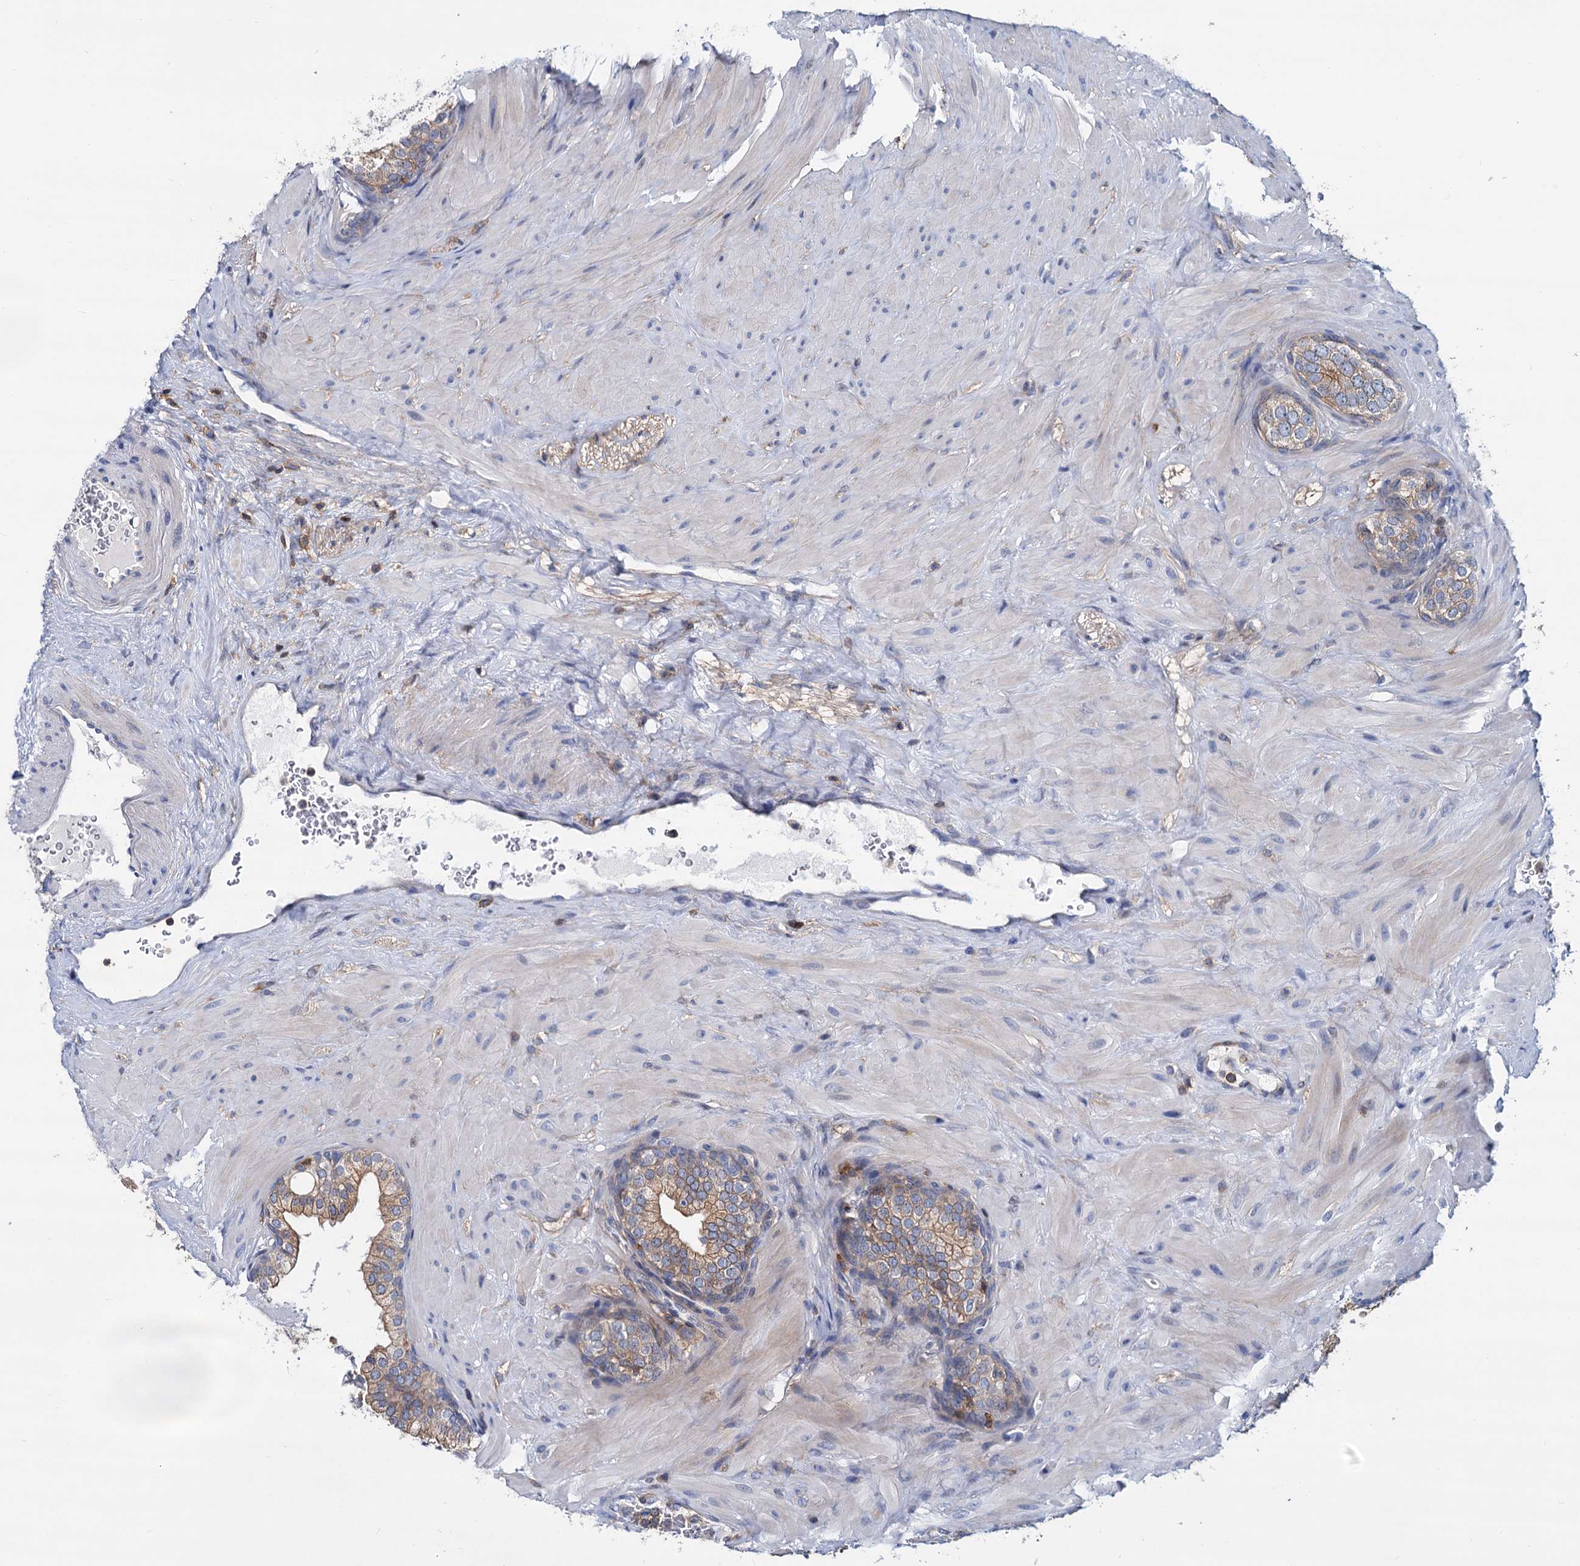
{"staining": {"intensity": "moderate", "quantity": "25%-75%", "location": "cytoplasmic/membranous"}, "tissue": "prostate", "cell_type": "Glandular cells", "image_type": "normal", "snomed": [{"axis": "morphology", "description": "Normal tissue, NOS"}, {"axis": "topography", "description": "Prostate"}], "caption": "Immunohistochemistry (DAB (3,3'-diaminobenzidine)) staining of normal human prostate shows moderate cytoplasmic/membranous protein staining in approximately 25%-75% of glandular cells.", "gene": "LRCH4", "patient": {"sex": "male", "age": 60}}